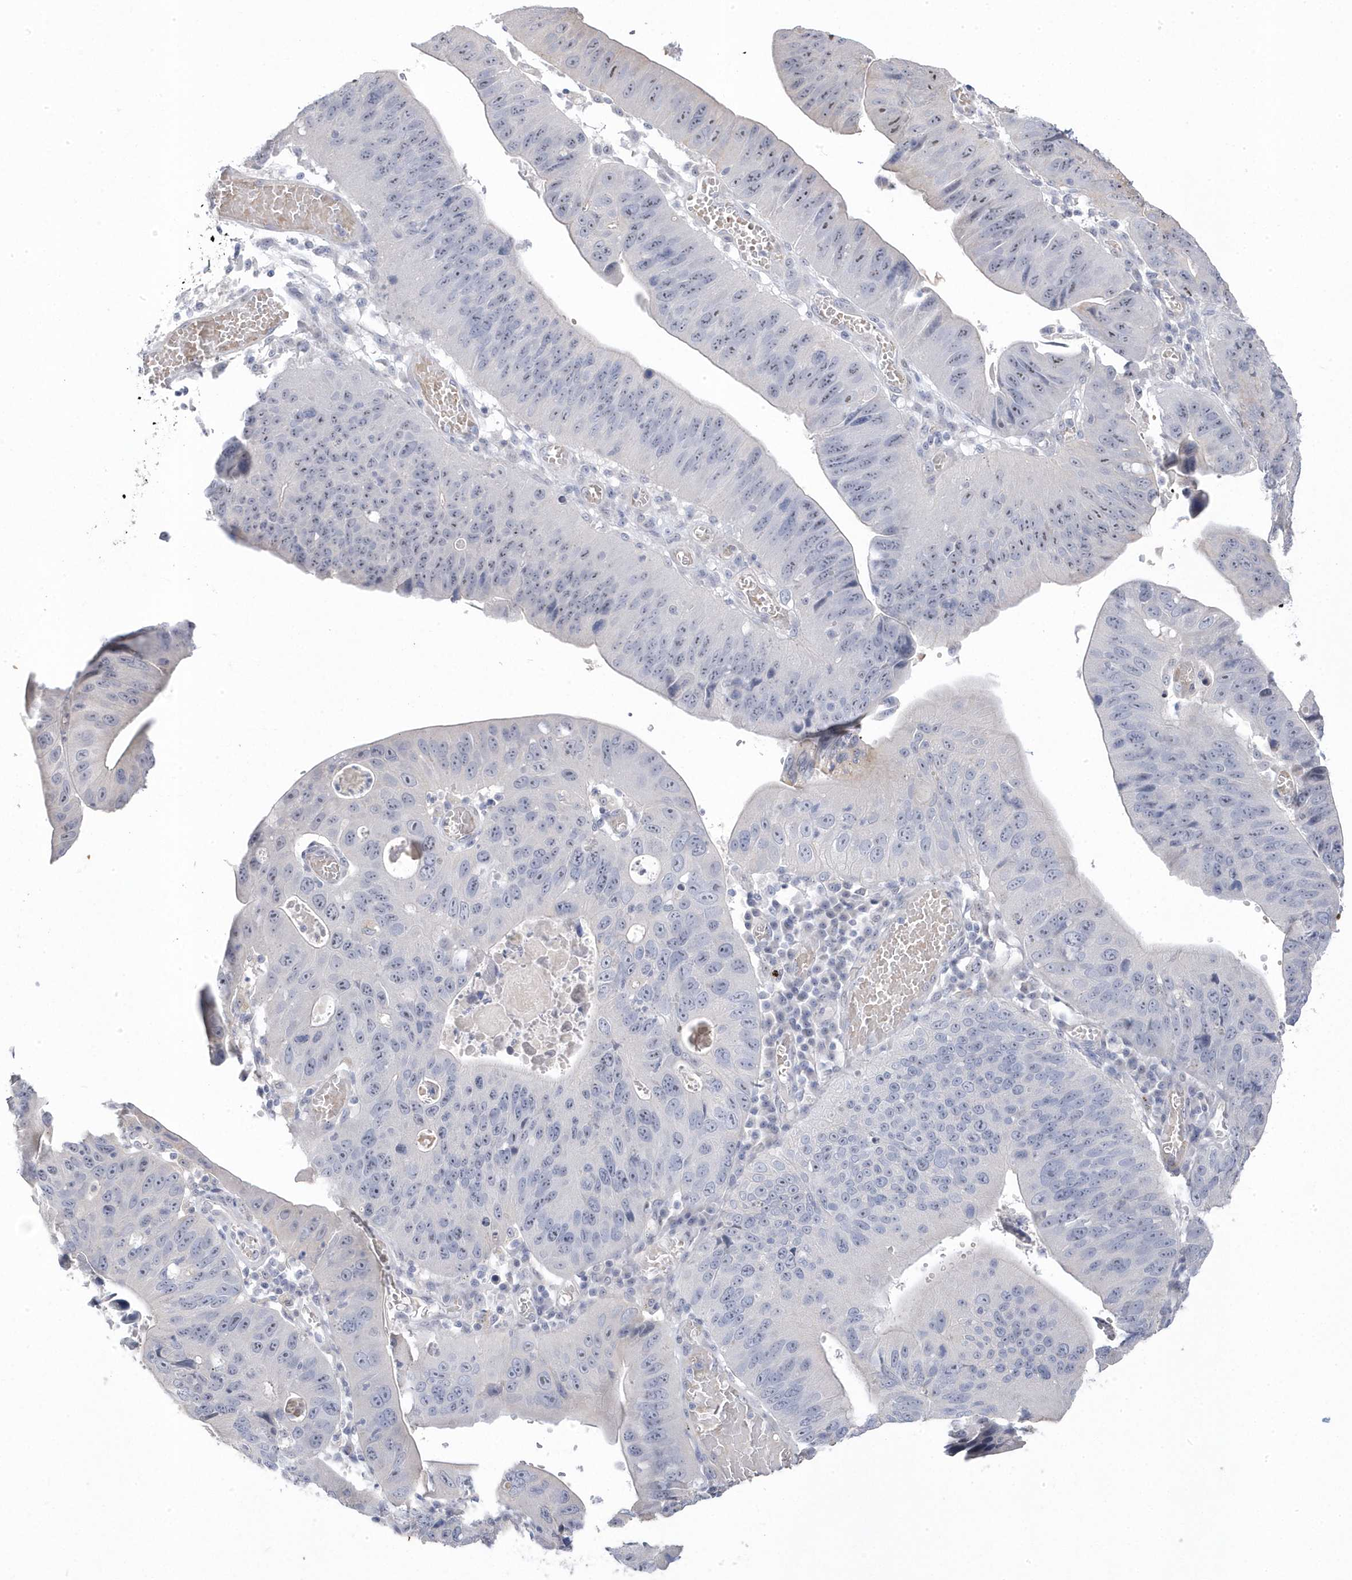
{"staining": {"intensity": "negative", "quantity": "none", "location": "none"}, "tissue": "stomach cancer", "cell_type": "Tumor cells", "image_type": "cancer", "snomed": [{"axis": "morphology", "description": "Adenocarcinoma, NOS"}, {"axis": "topography", "description": "Stomach"}], "caption": "IHC histopathology image of adenocarcinoma (stomach) stained for a protein (brown), which reveals no positivity in tumor cells.", "gene": "GTPBP6", "patient": {"sex": "male", "age": 59}}